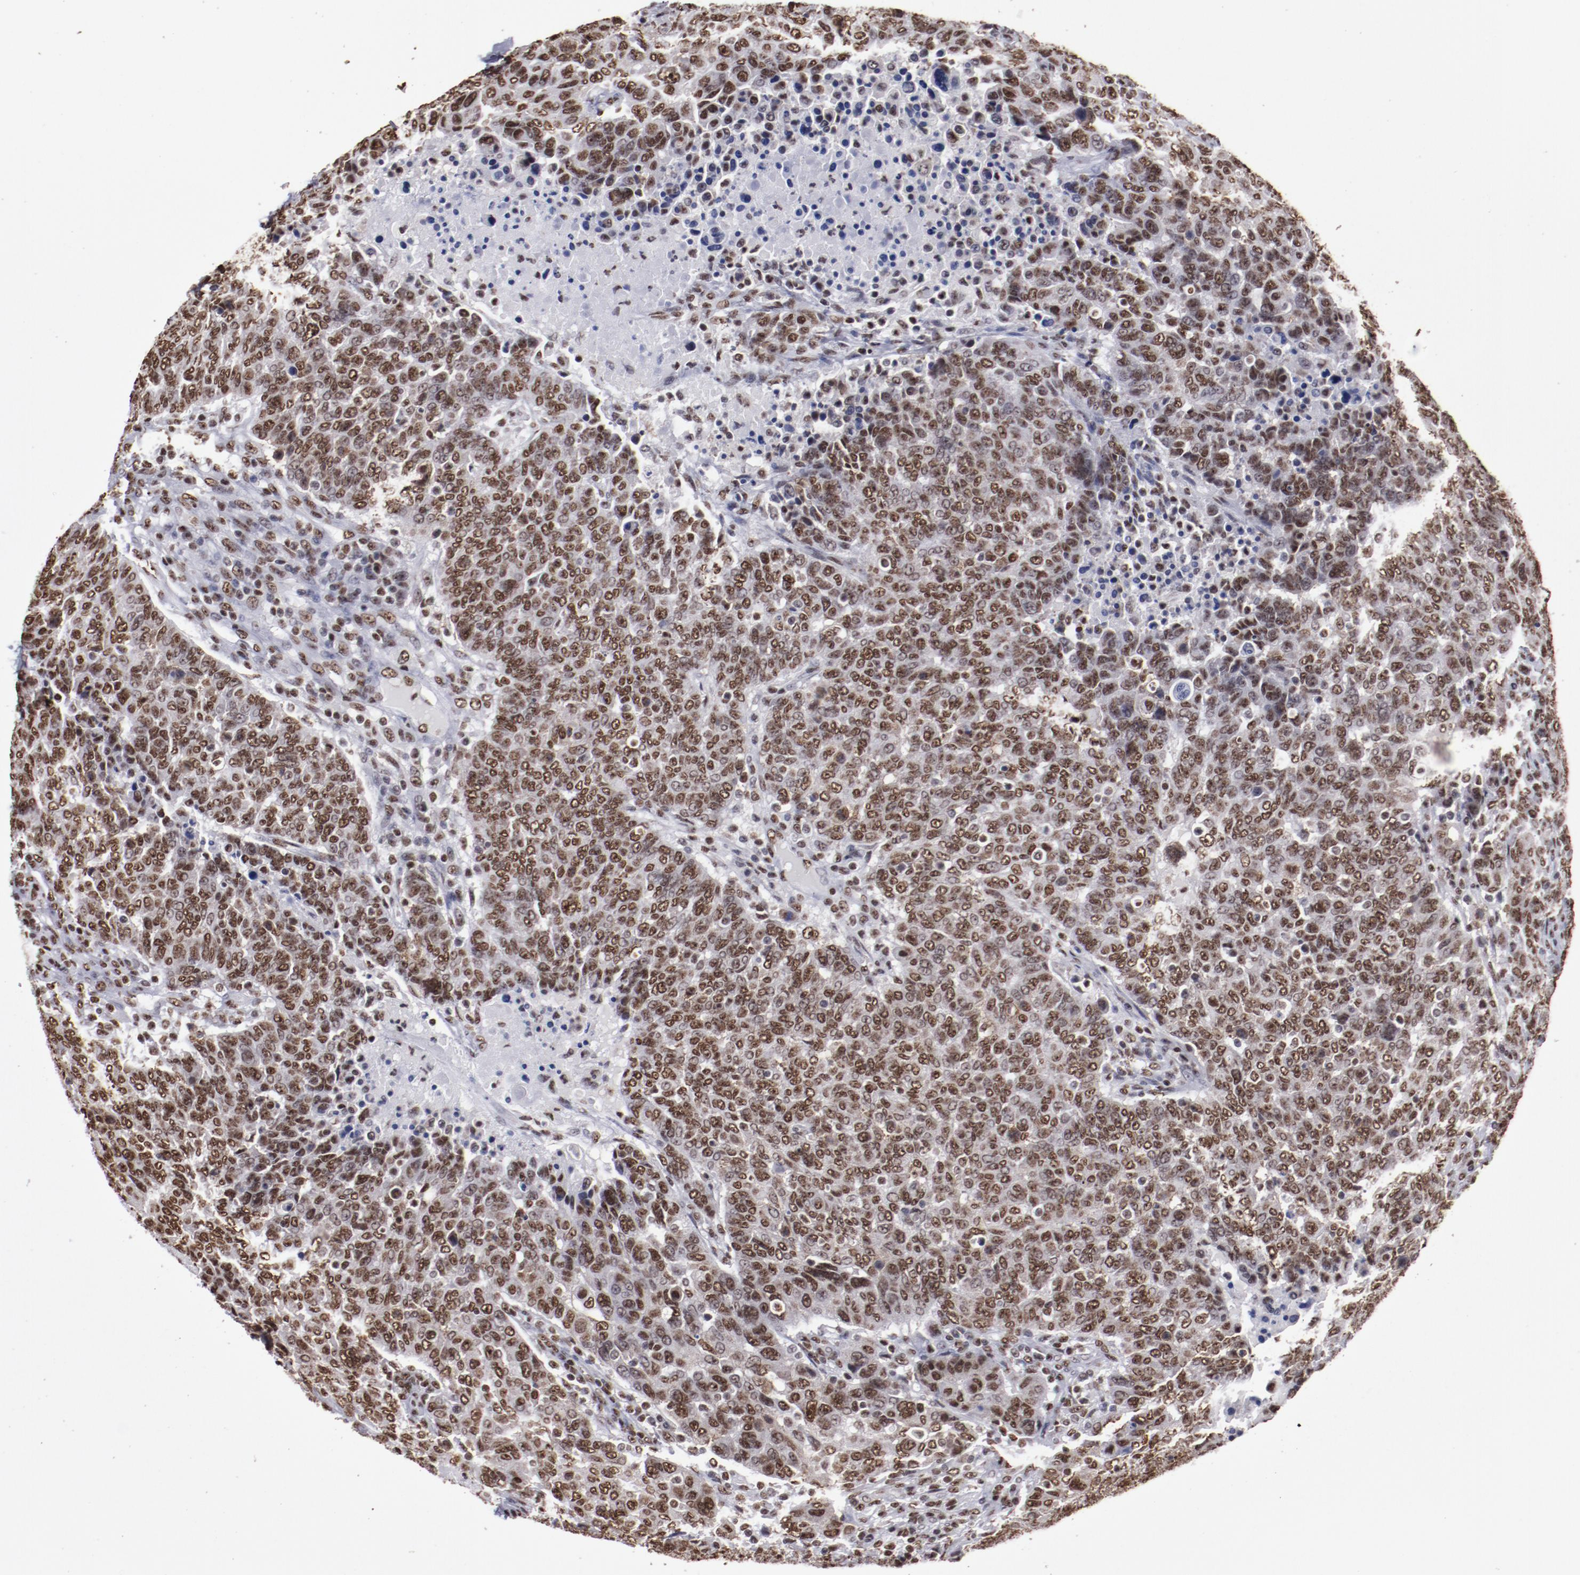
{"staining": {"intensity": "strong", "quantity": ">75%", "location": "nuclear"}, "tissue": "breast cancer", "cell_type": "Tumor cells", "image_type": "cancer", "snomed": [{"axis": "morphology", "description": "Duct carcinoma"}, {"axis": "topography", "description": "Breast"}], "caption": "A histopathology image of human breast cancer stained for a protein demonstrates strong nuclear brown staining in tumor cells.", "gene": "HNRNPA2B1", "patient": {"sex": "female", "age": 37}}